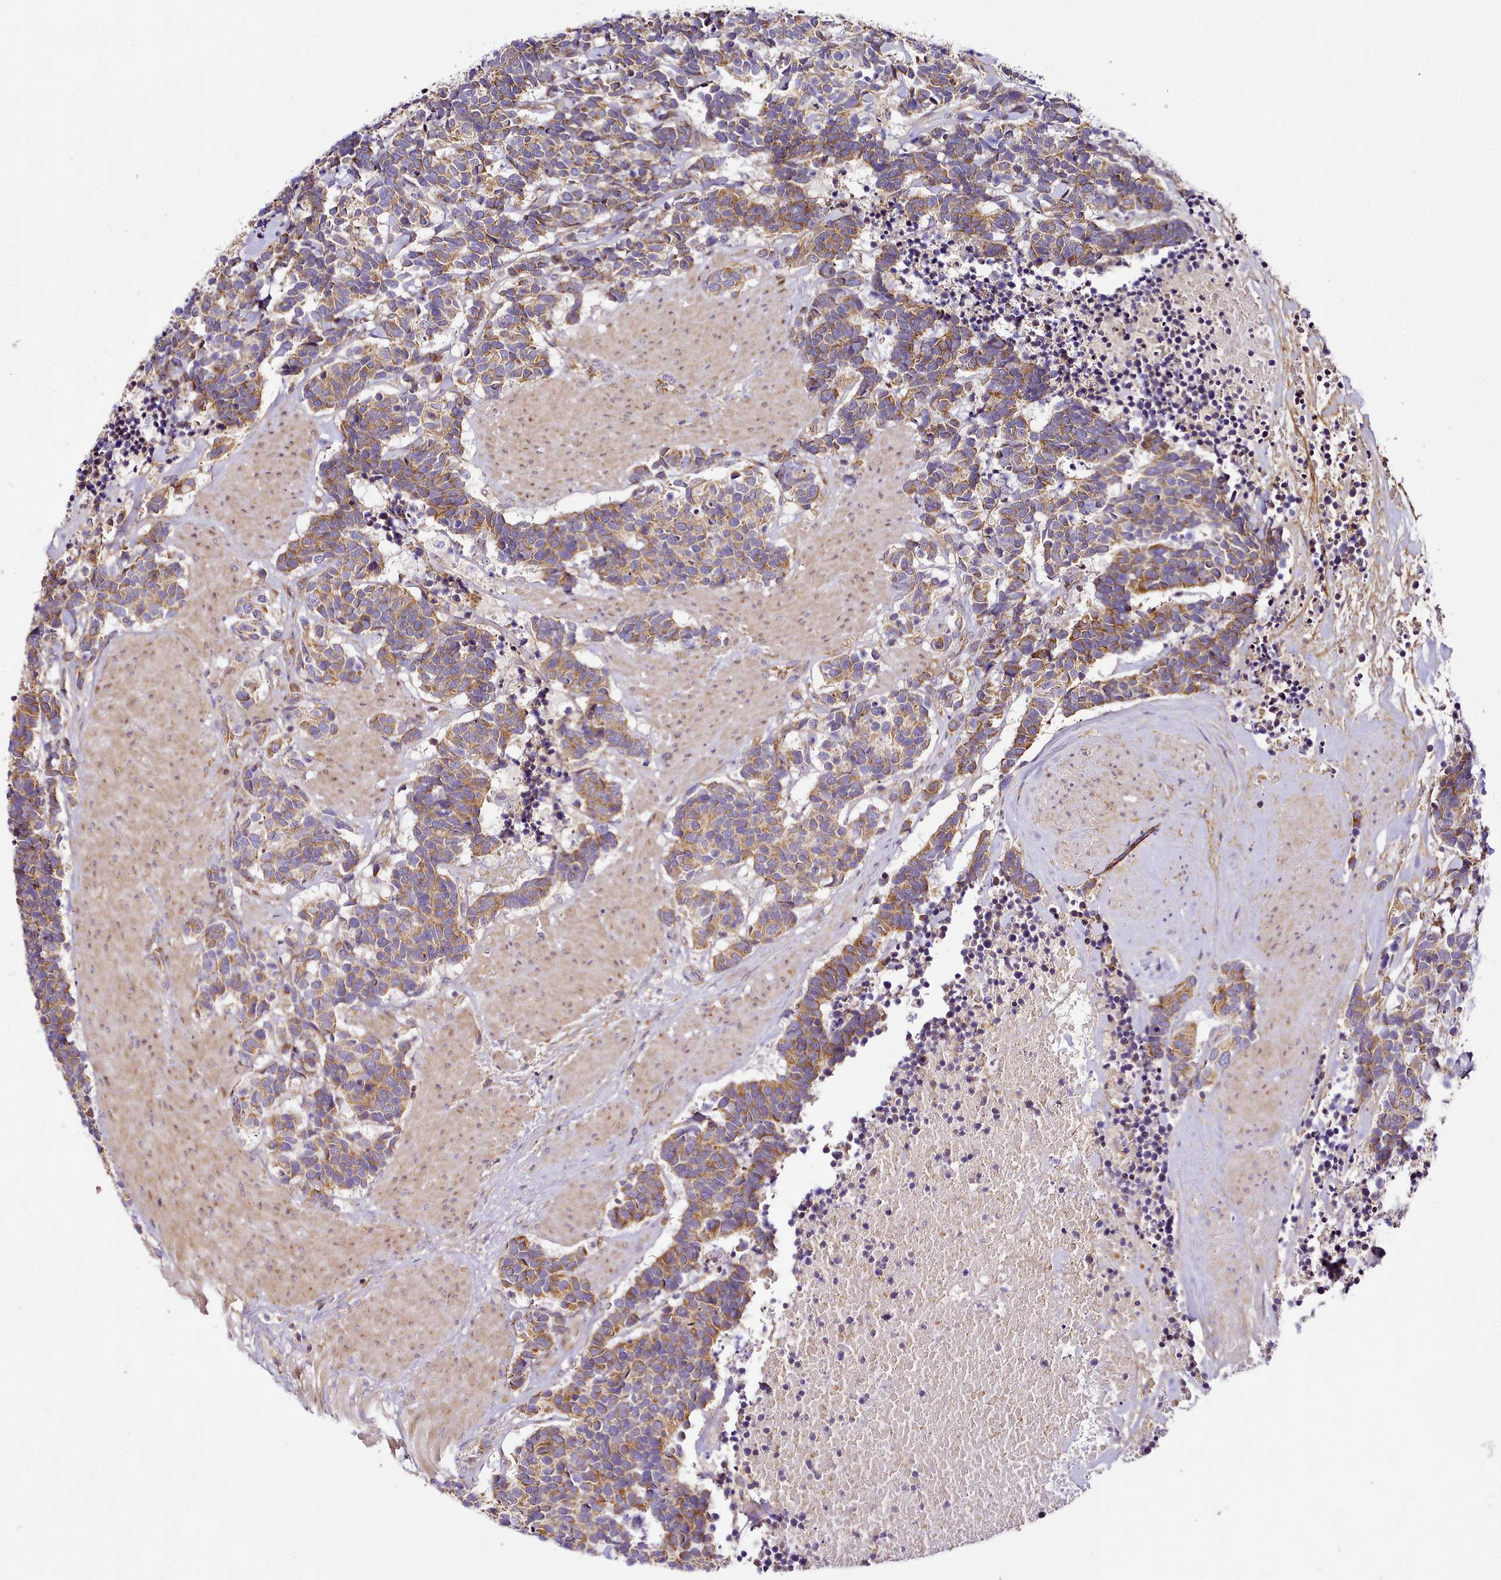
{"staining": {"intensity": "moderate", "quantity": "25%-75%", "location": "cytoplasmic/membranous"}, "tissue": "carcinoid", "cell_type": "Tumor cells", "image_type": "cancer", "snomed": [{"axis": "morphology", "description": "Carcinoma, NOS"}, {"axis": "morphology", "description": "Carcinoid, malignant, NOS"}, {"axis": "topography", "description": "Urinary bladder"}], "caption": "There is medium levels of moderate cytoplasmic/membranous staining in tumor cells of malignant carcinoid, as demonstrated by immunohistochemical staining (brown color).", "gene": "NBPF1", "patient": {"sex": "male", "age": 57}}